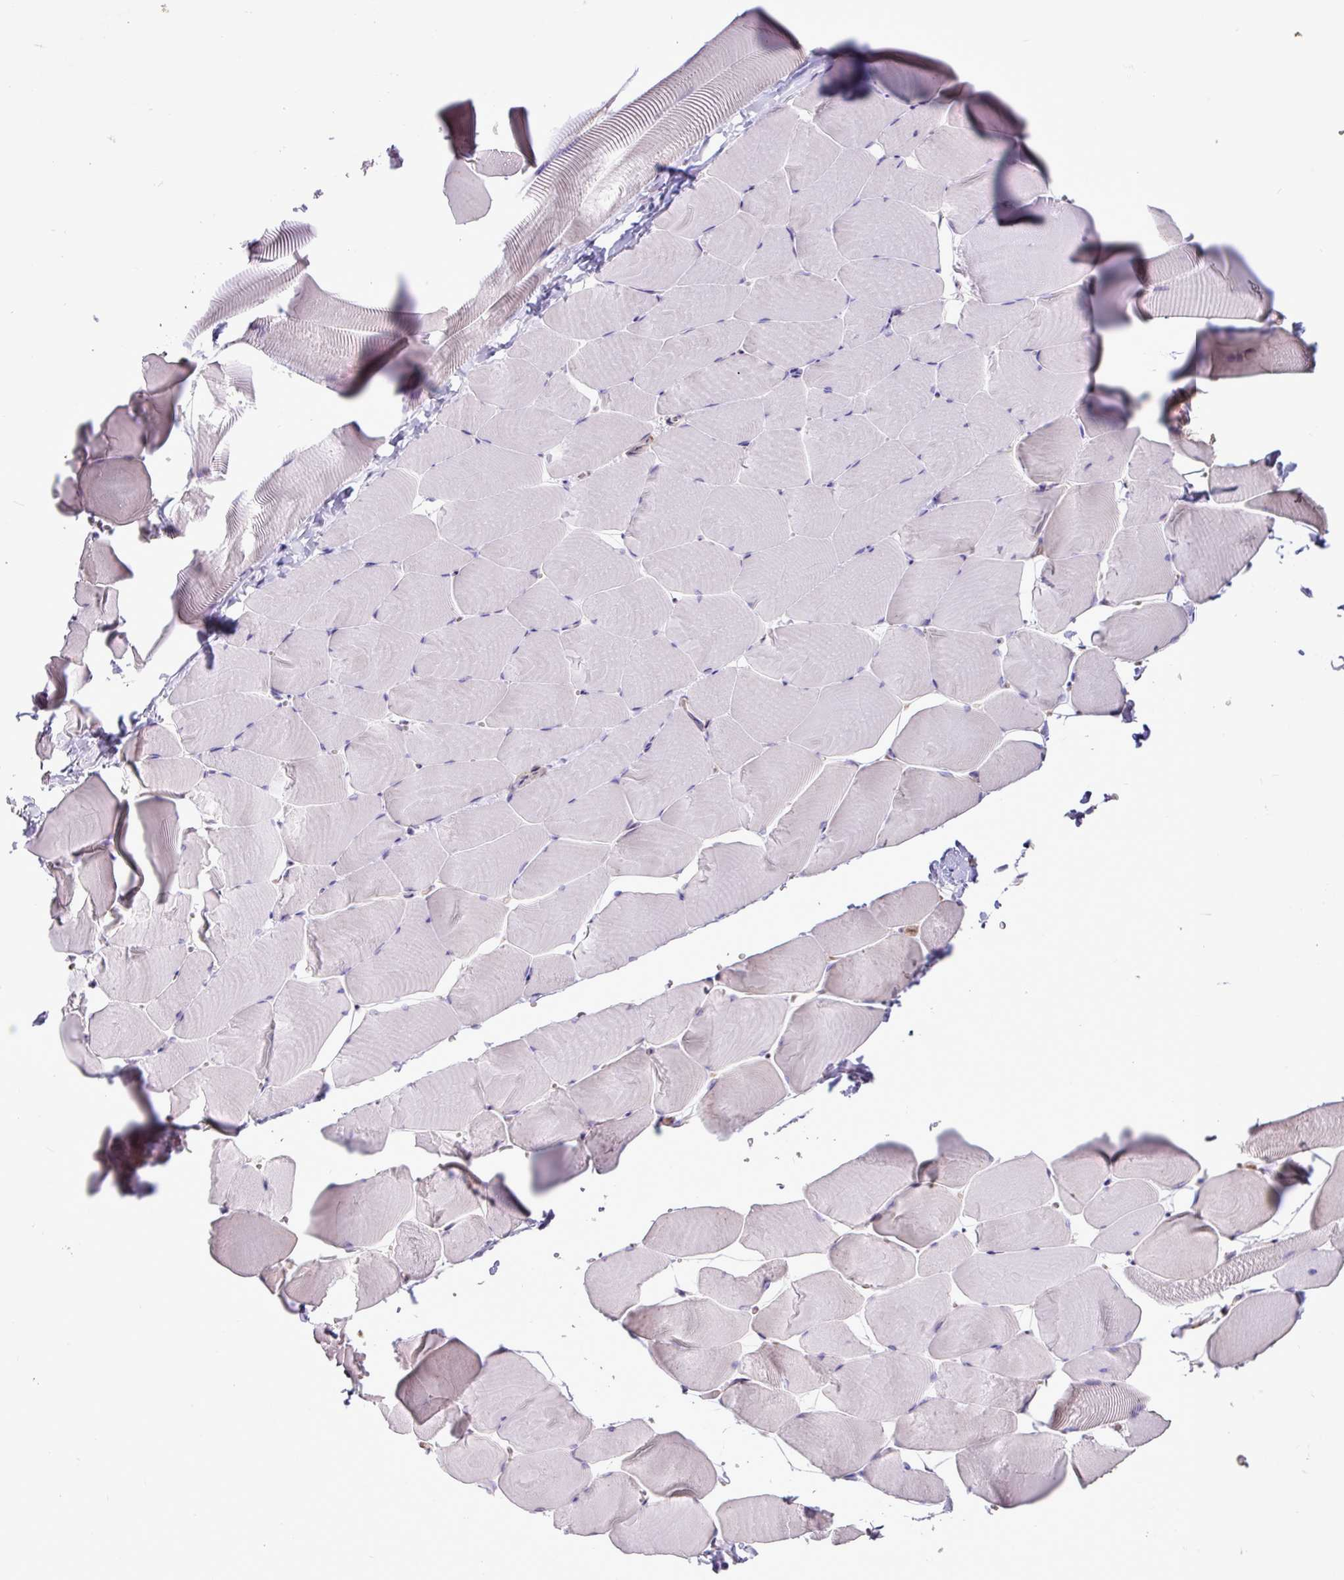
{"staining": {"intensity": "negative", "quantity": "none", "location": "none"}, "tissue": "skeletal muscle", "cell_type": "Myocytes", "image_type": "normal", "snomed": [{"axis": "morphology", "description": "Normal tissue, NOS"}, {"axis": "topography", "description": "Skeletal muscle"}], "caption": "Immunohistochemistry image of benign human skeletal muscle stained for a protein (brown), which shows no staining in myocytes.", "gene": "CHST11", "patient": {"sex": "male", "age": 25}}